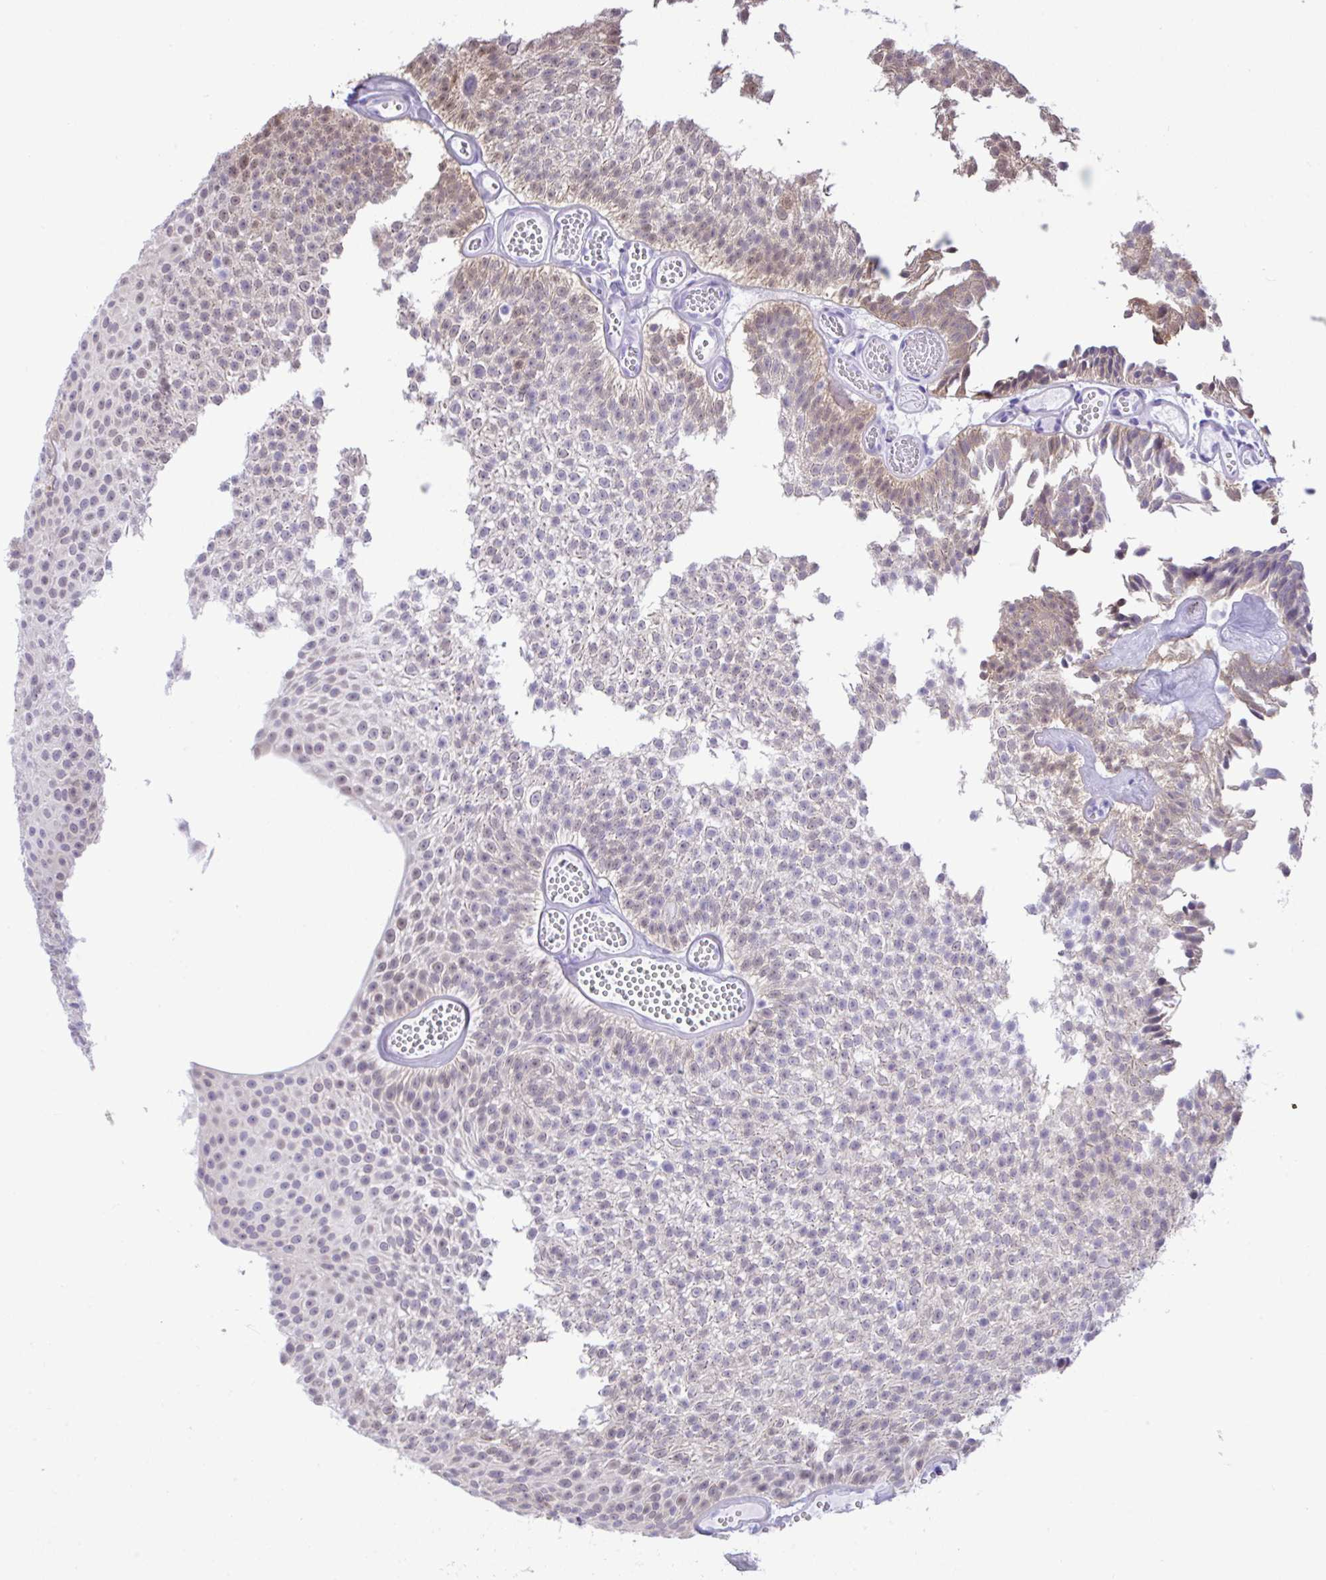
{"staining": {"intensity": "weak", "quantity": "<25%", "location": "nuclear"}, "tissue": "urothelial cancer", "cell_type": "Tumor cells", "image_type": "cancer", "snomed": [{"axis": "morphology", "description": "Urothelial carcinoma, Low grade"}, {"axis": "topography", "description": "Urinary bladder"}], "caption": "A high-resolution micrograph shows IHC staining of urothelial carcinoma (low-grade), which reveals no significant positivity in tumor cells. (DAB (3,3'-diaminobenzidine) IHC with hematoxylin counter stain).", "gene": "ZNF485", "patient": {"sex": "male", "age": 82}}